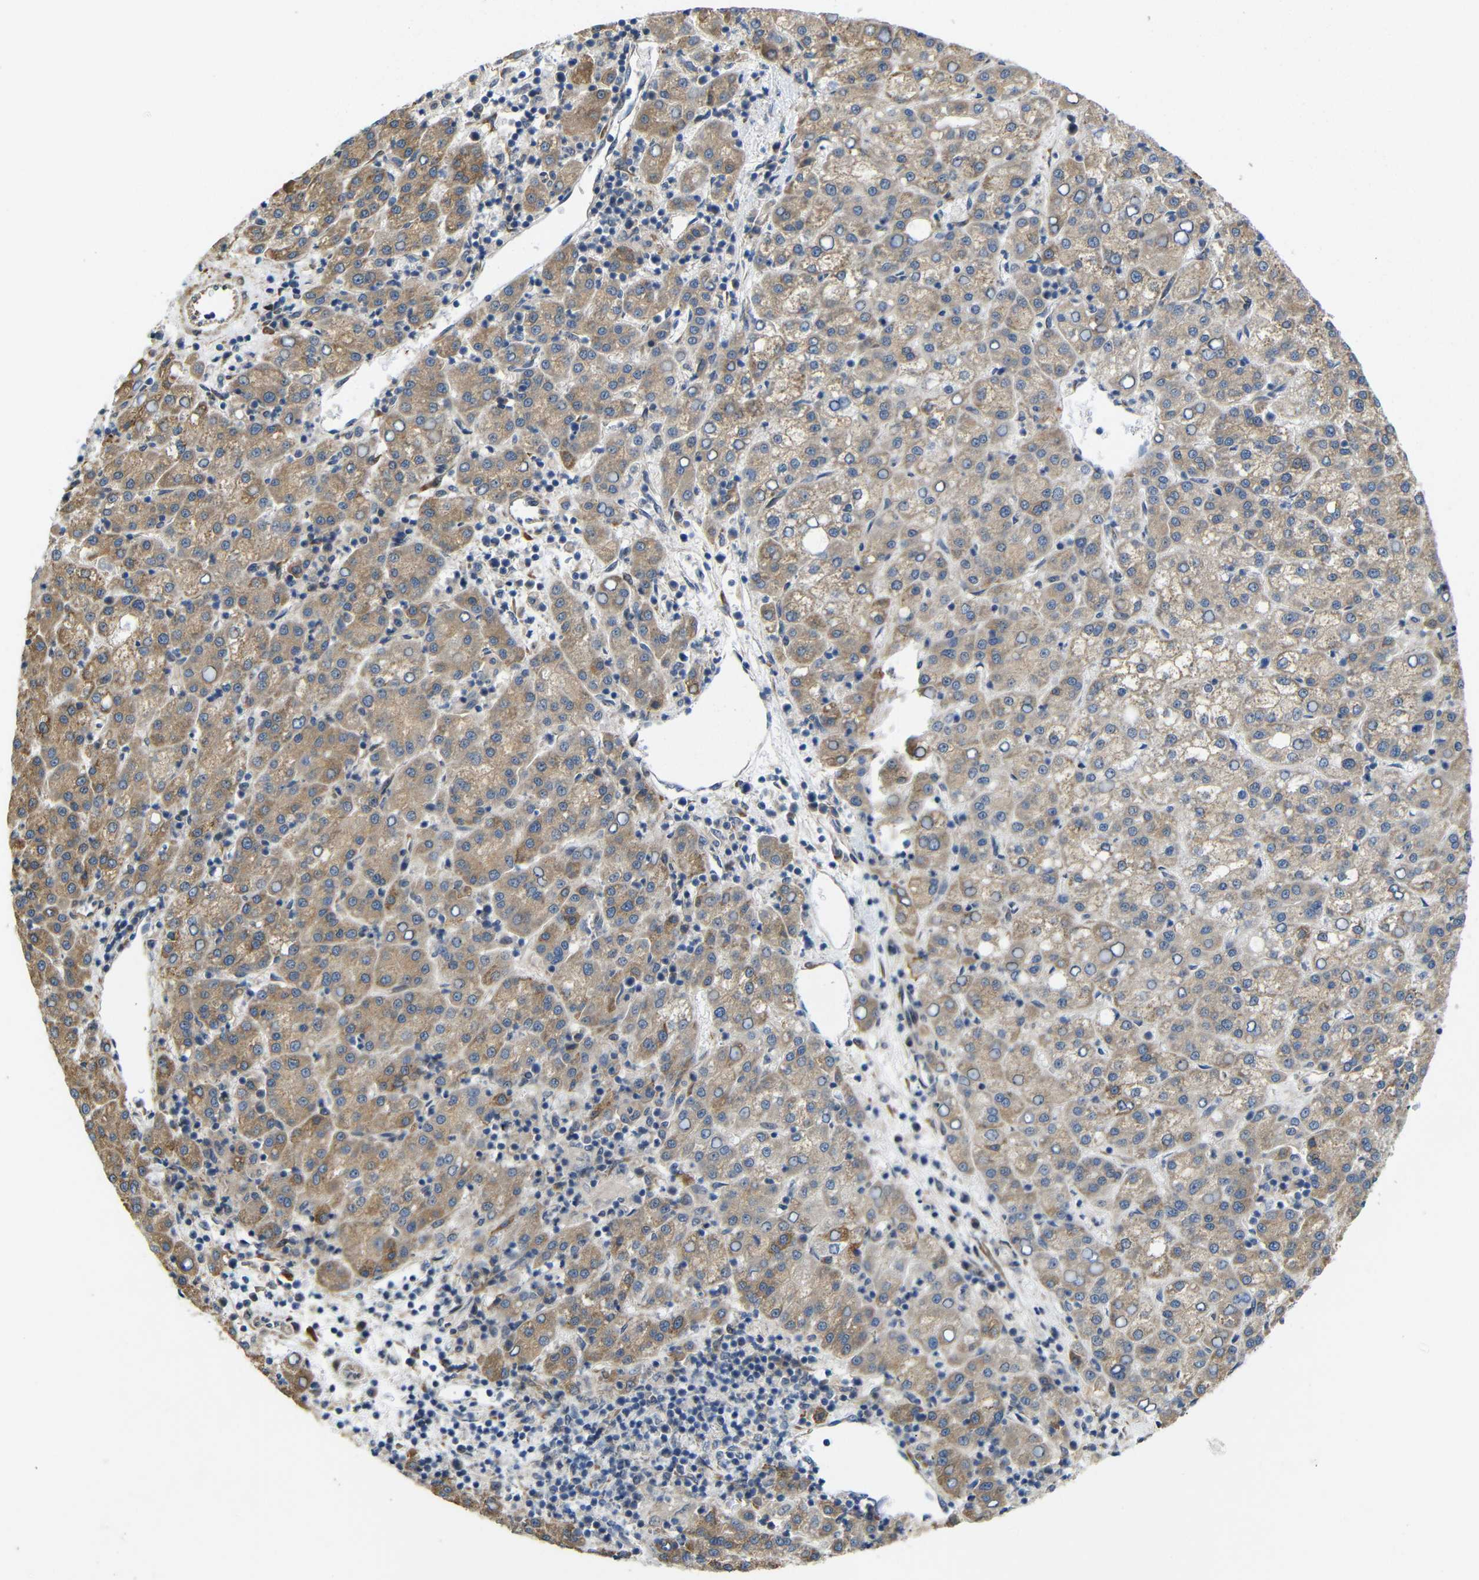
{"staining": {"intensity": "moderate", "quantity": ">75%", "location": "cytoplasmic/membranous"}, "tissue": "liver cancer", "cell_type": "Tumor cells", "image_type": "cancer", "snomed": [{"axis": "morphology", "description": "Carcinoma, Hepatocellular, NOS"}, {"axis": "topography", "description": "Liver"}], "caption": "Hepatocellular carcinoma (liver) tissue displays moderate cytoplasmic/membranous positivity in approximately >75% of tumor cells Using DAB (brown) and hematoxylin (blue) stains, captured at high magnification using brightfield microscopy.", "gene": "P3H2", "patient": {"sex": "female", "age": 58}}